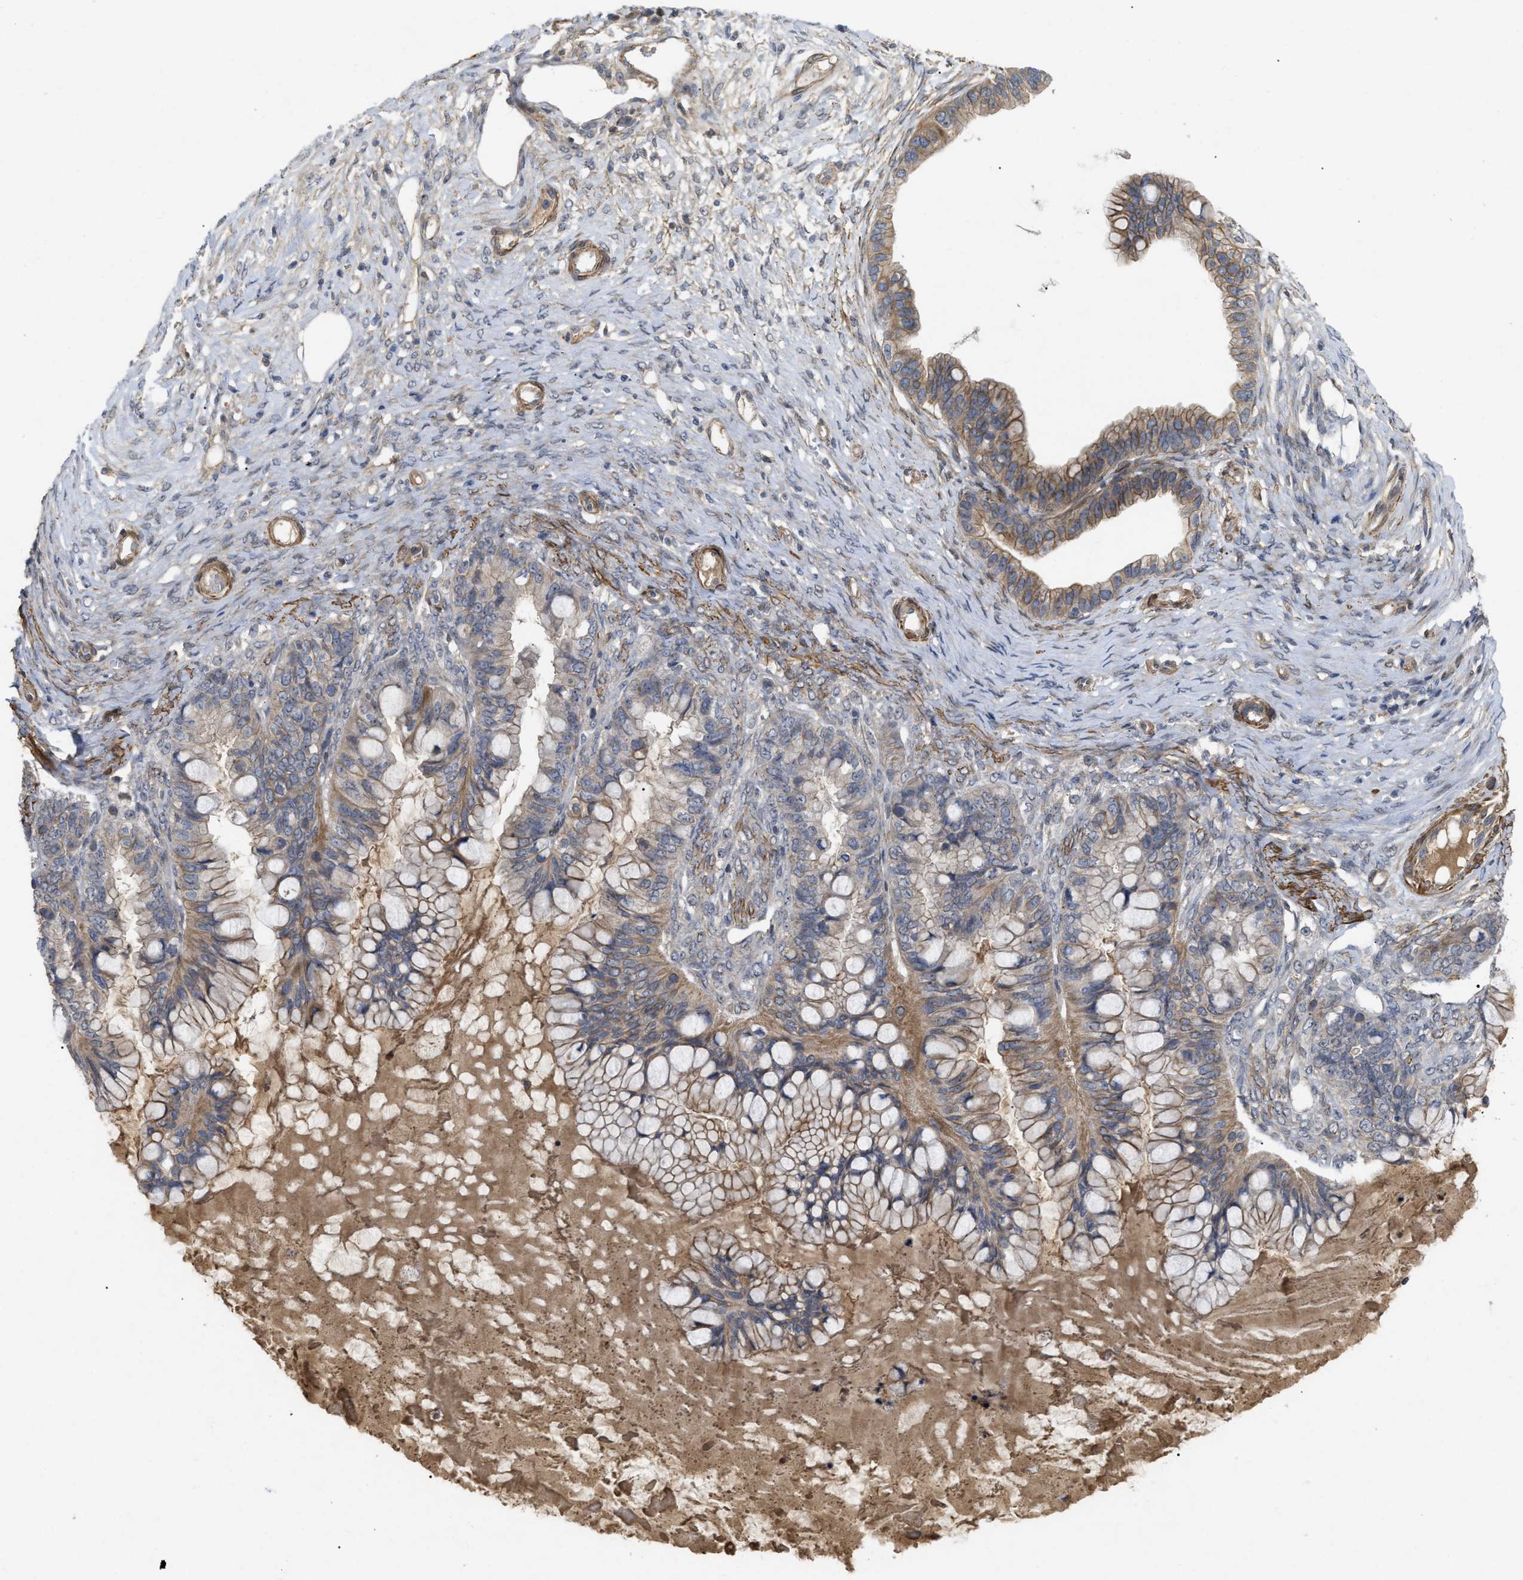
{"staining": {"intensity": "weak", "quantity": ">75%", "location": "cytoplasmic/membranous"}, "tissue": "ovarian cancer", "cell_type": "Tumor cells", "image_type": "cancer", "snomed": [{"axis": "morphology", "description": "Cystadenocarcinoma, mucinous, NOS"}, {"axis": "topography", "description": "Ovary"}], "caption": "An image showing weak cytoplasmic/membranous staining in about >75% of tumor cells in ovarian cancer, as visualized by brown immunohistochemical staining.", "gene": "ST6GALNAC6", "patient": {"sex": "female", "age": 80}}